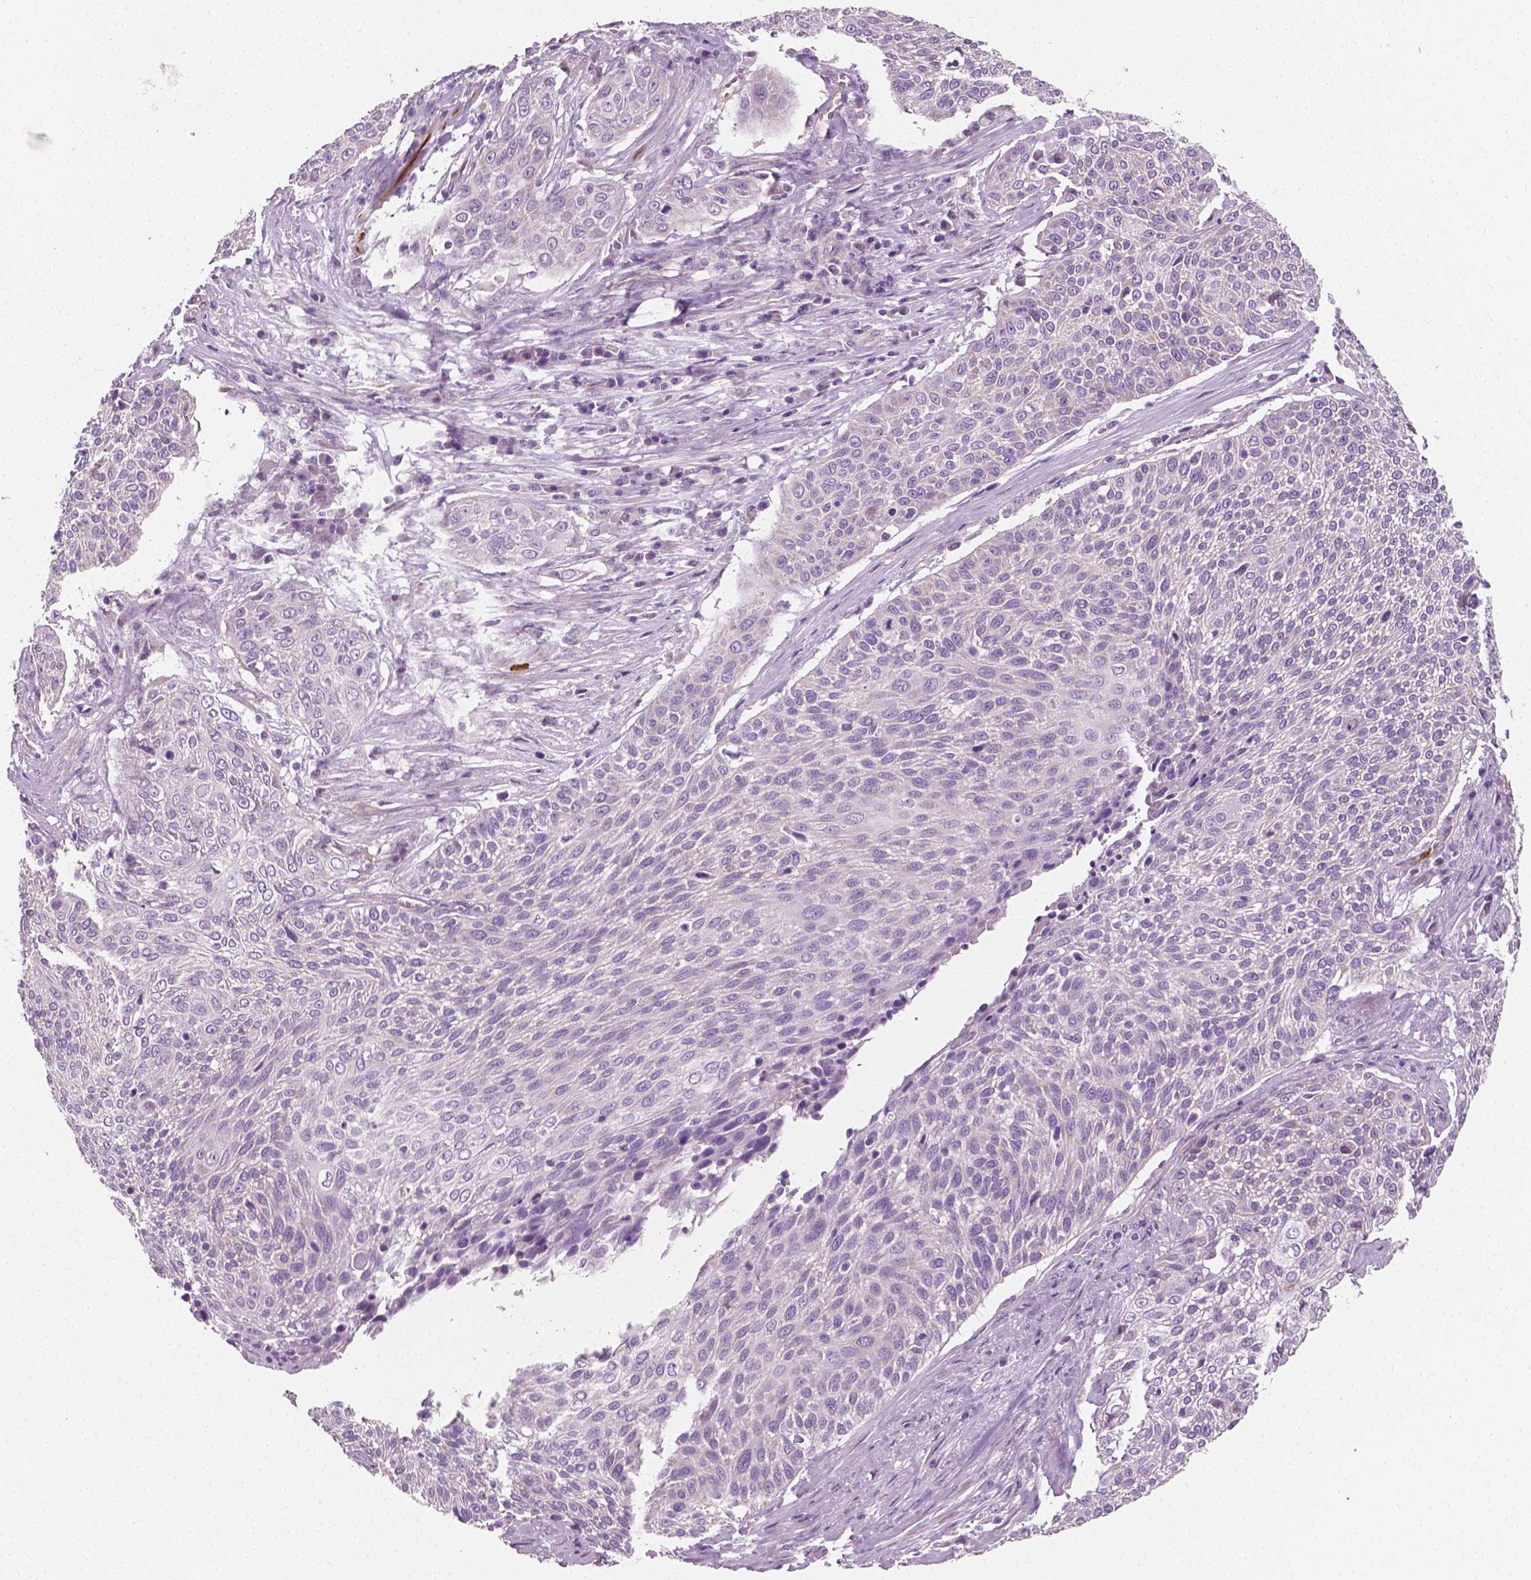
{"staining": {"intensity": "negative", "quantity": "none", "location": "none"}, "tissue": "cervical cancer", "cell_type": "Tumor cells", "image_type": "cancer", "snomed": [{"axis": "morphology", "description": "Squamous cell carcinoma, NOS"}, {"axis": "topography", "description": "Cervix"}], "caption": "Protein analysis of squamous cell carcinoma (cervical) reveals no significant positivity in tumor cells. Nuclei are stained in blue.", "gene": "PTX3", "patient": {"sex": "female", "age": 31}}